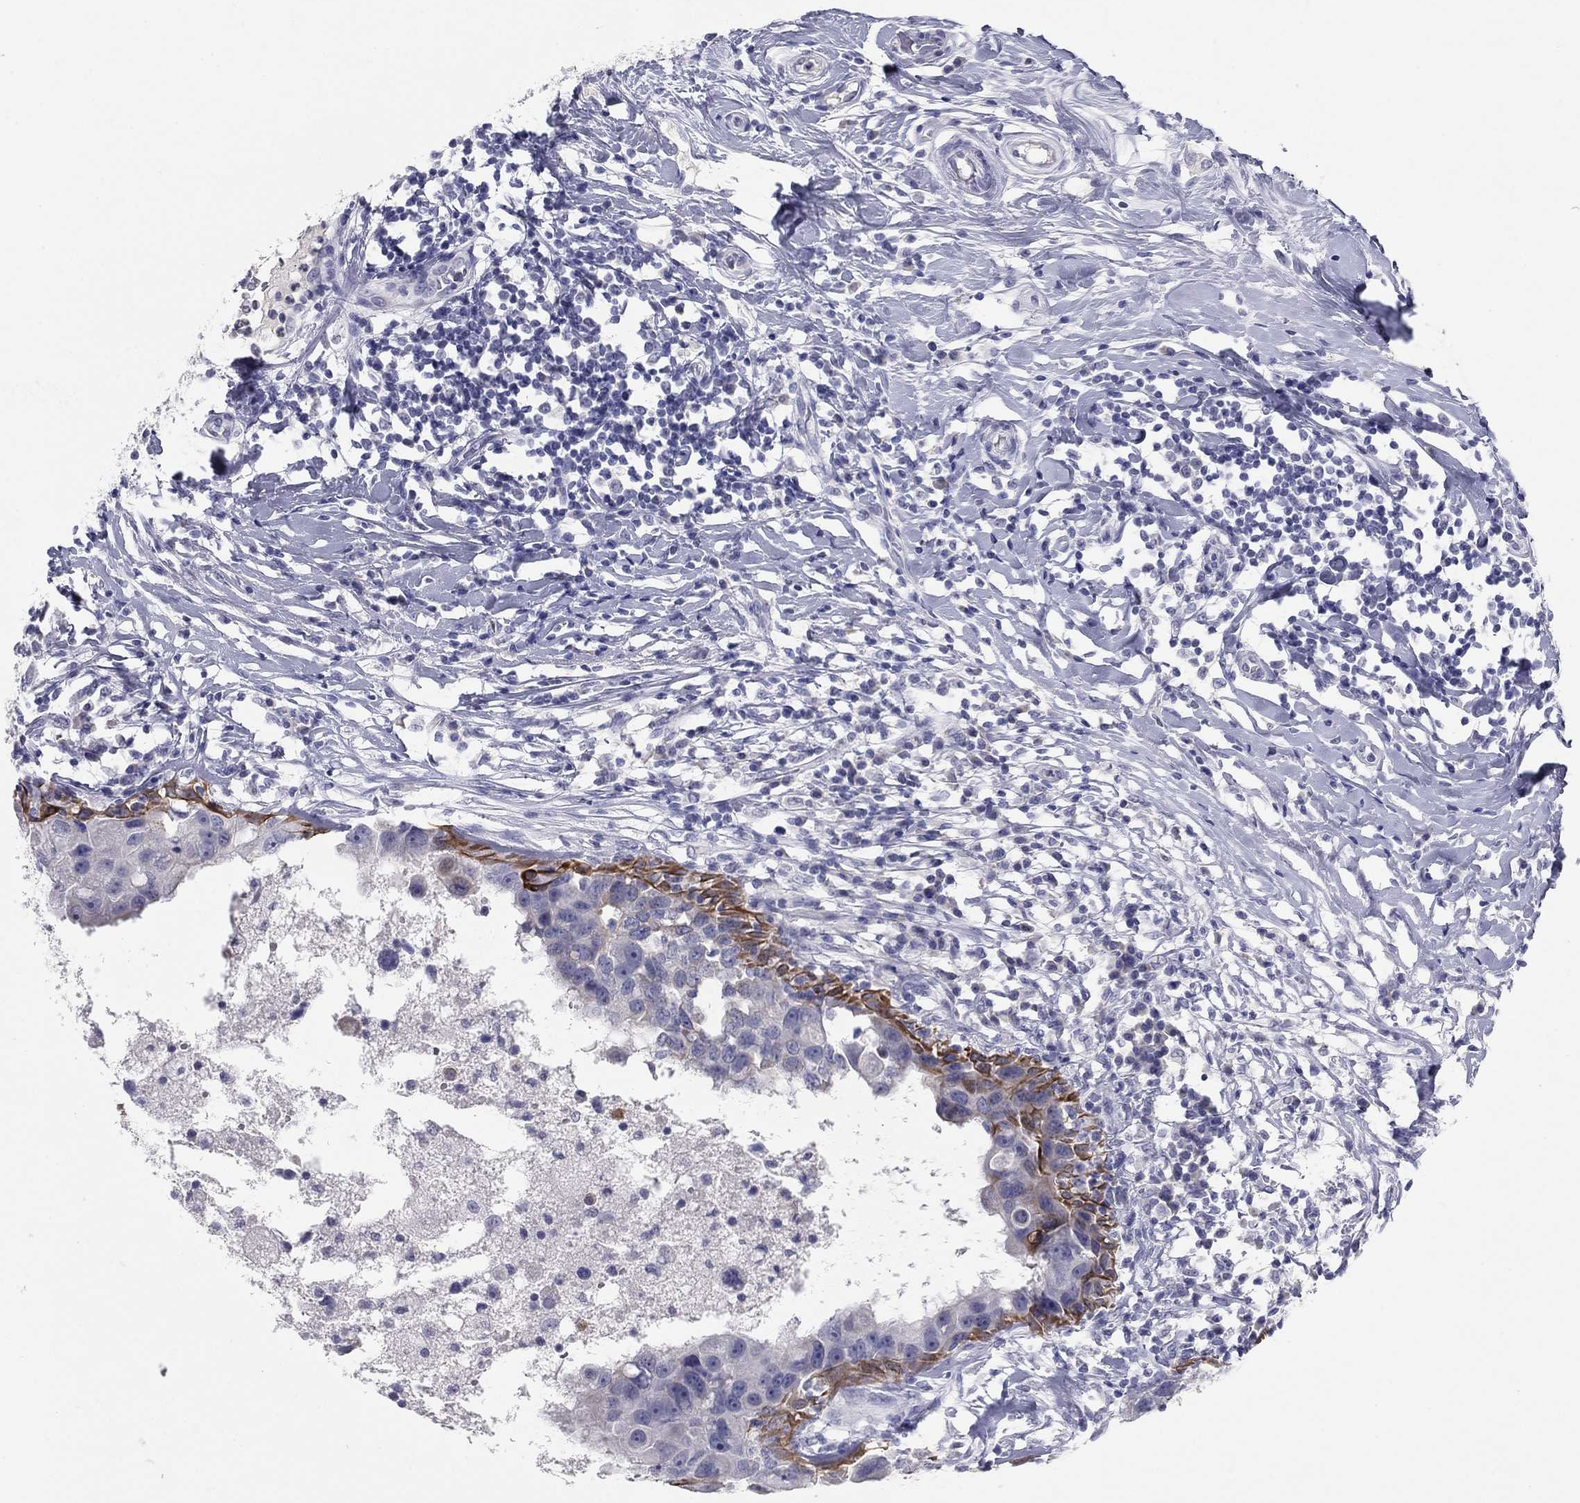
{"staining": {"intensity": "moderate", "quantity": "<25%", "location": "cytoplasmic/membranous"}, "tissue": "breast cancer", "cell_type": "Tumor cells", "image_type": "cancer", "snomed": [{"axis": "morphology", "description": "Duct carcinoma"}, {"axis": "topography", "description": "Breast"}], "caption": "This photomicrograph demonstrates immunohistochemistry staining of breast cancer, with low moderate cytoplasmic/membranous staining in approximately <25% of tumor cells.", "gene": "KRT75", "patient": {"sex": "female", "age": 27}}